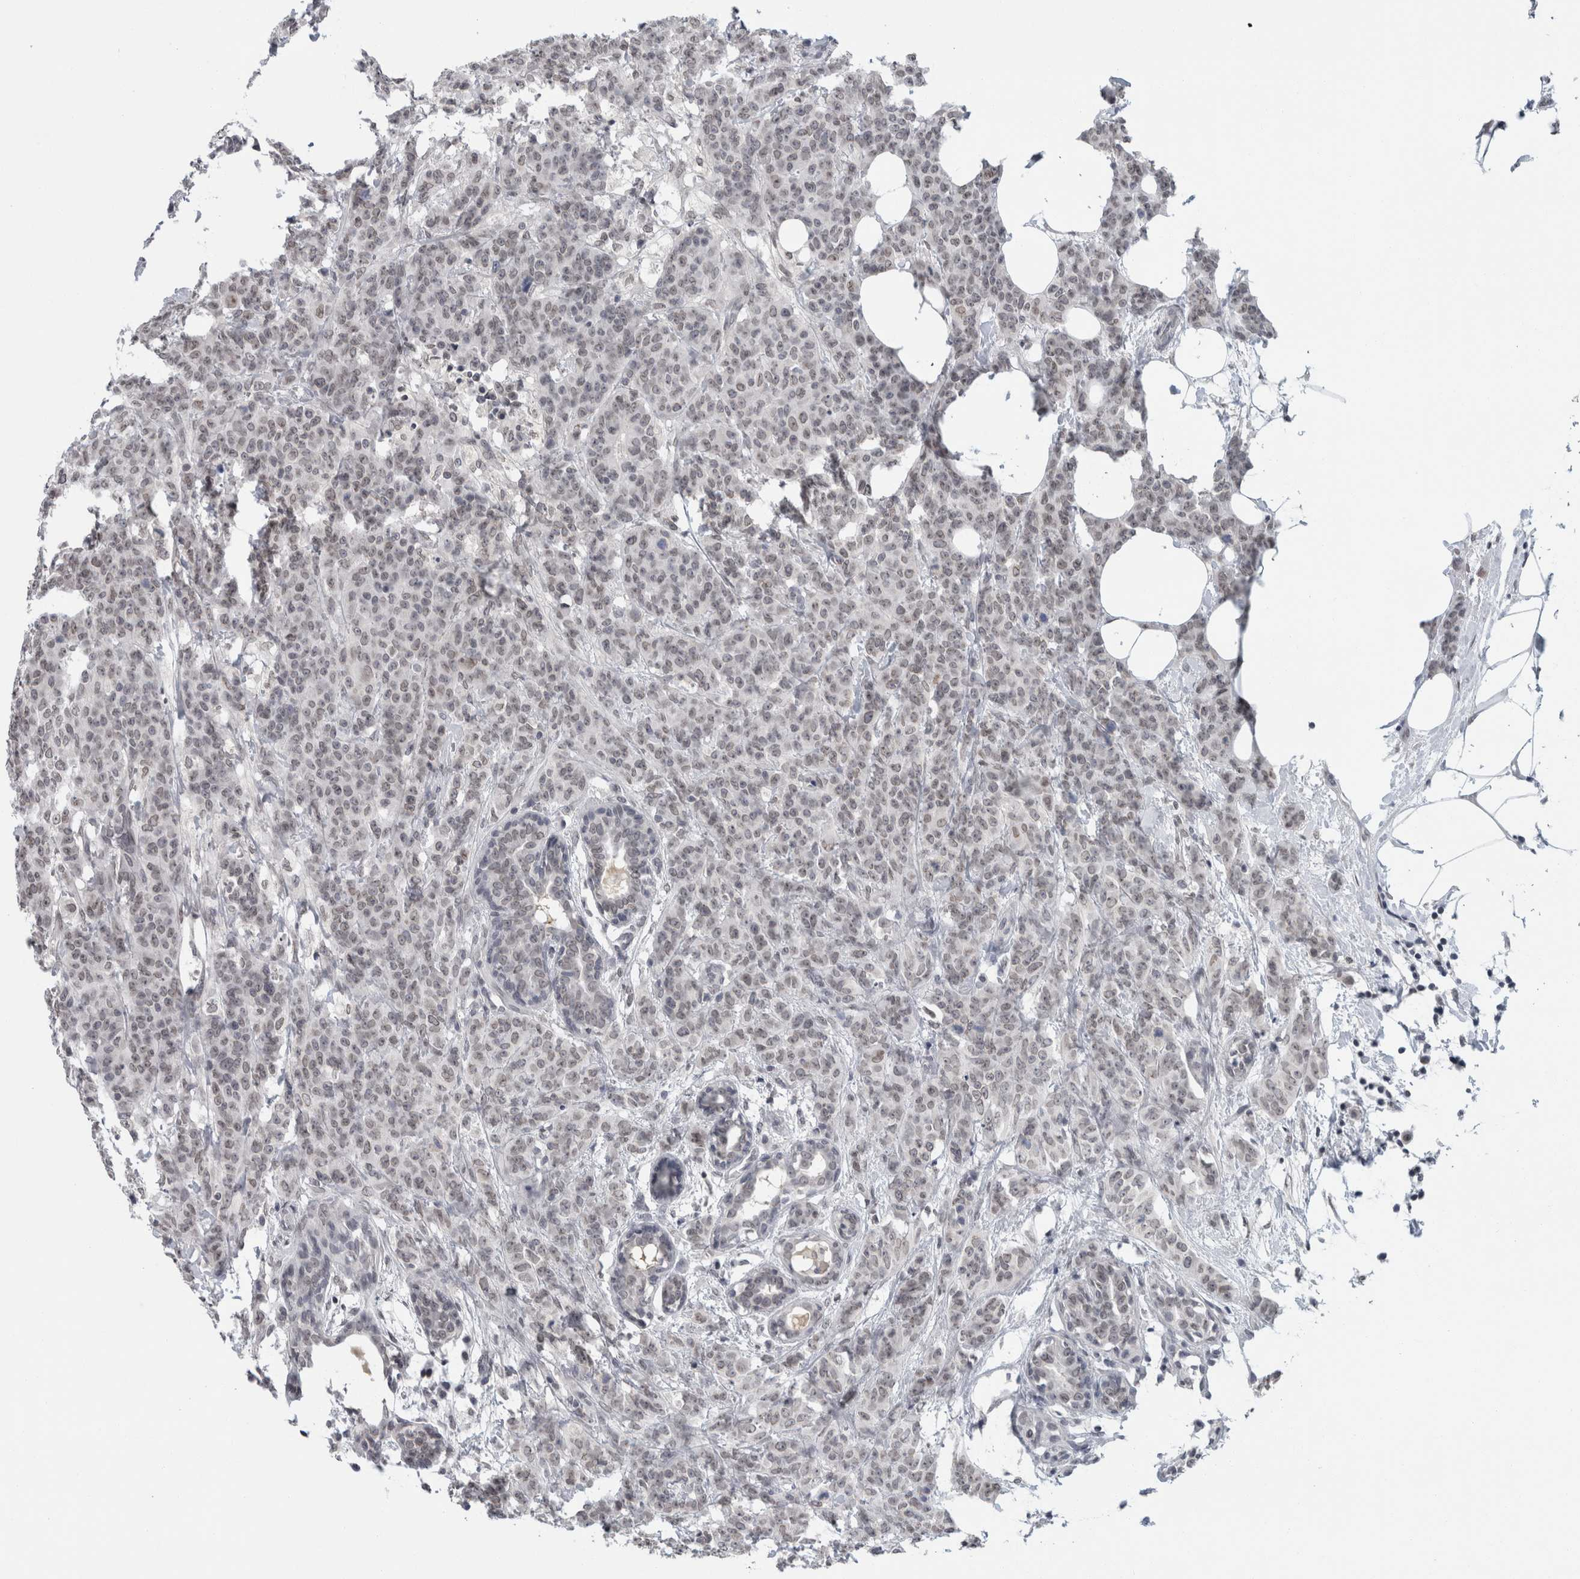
{"staining": {"intensity": "weak", "quantity": ">75%", "location": "nuclear"}, "tissue": "breast cancer", "cell_type": "Tumor cells", "image_type": "cancer", "snomed": [{"axis": "morphology", "description": "Normal tissue, NOS"}, {"axis": "morphology", "description": "Duct carcinoma"}, {"axis": "topography", "description": "Breast"}], "caption": "IHC histopathology image of neoplastic tissue: human infiltrating ductal carcinoma (breast) stained using immunohistochemistry (IHC) shows low levels of weak protein expression localized specifically in the nuclear of tumor cells, appearing as a nuclear brown color.", "gene": "ZNF770", "patient": {"sex": "female", "age": 40}}